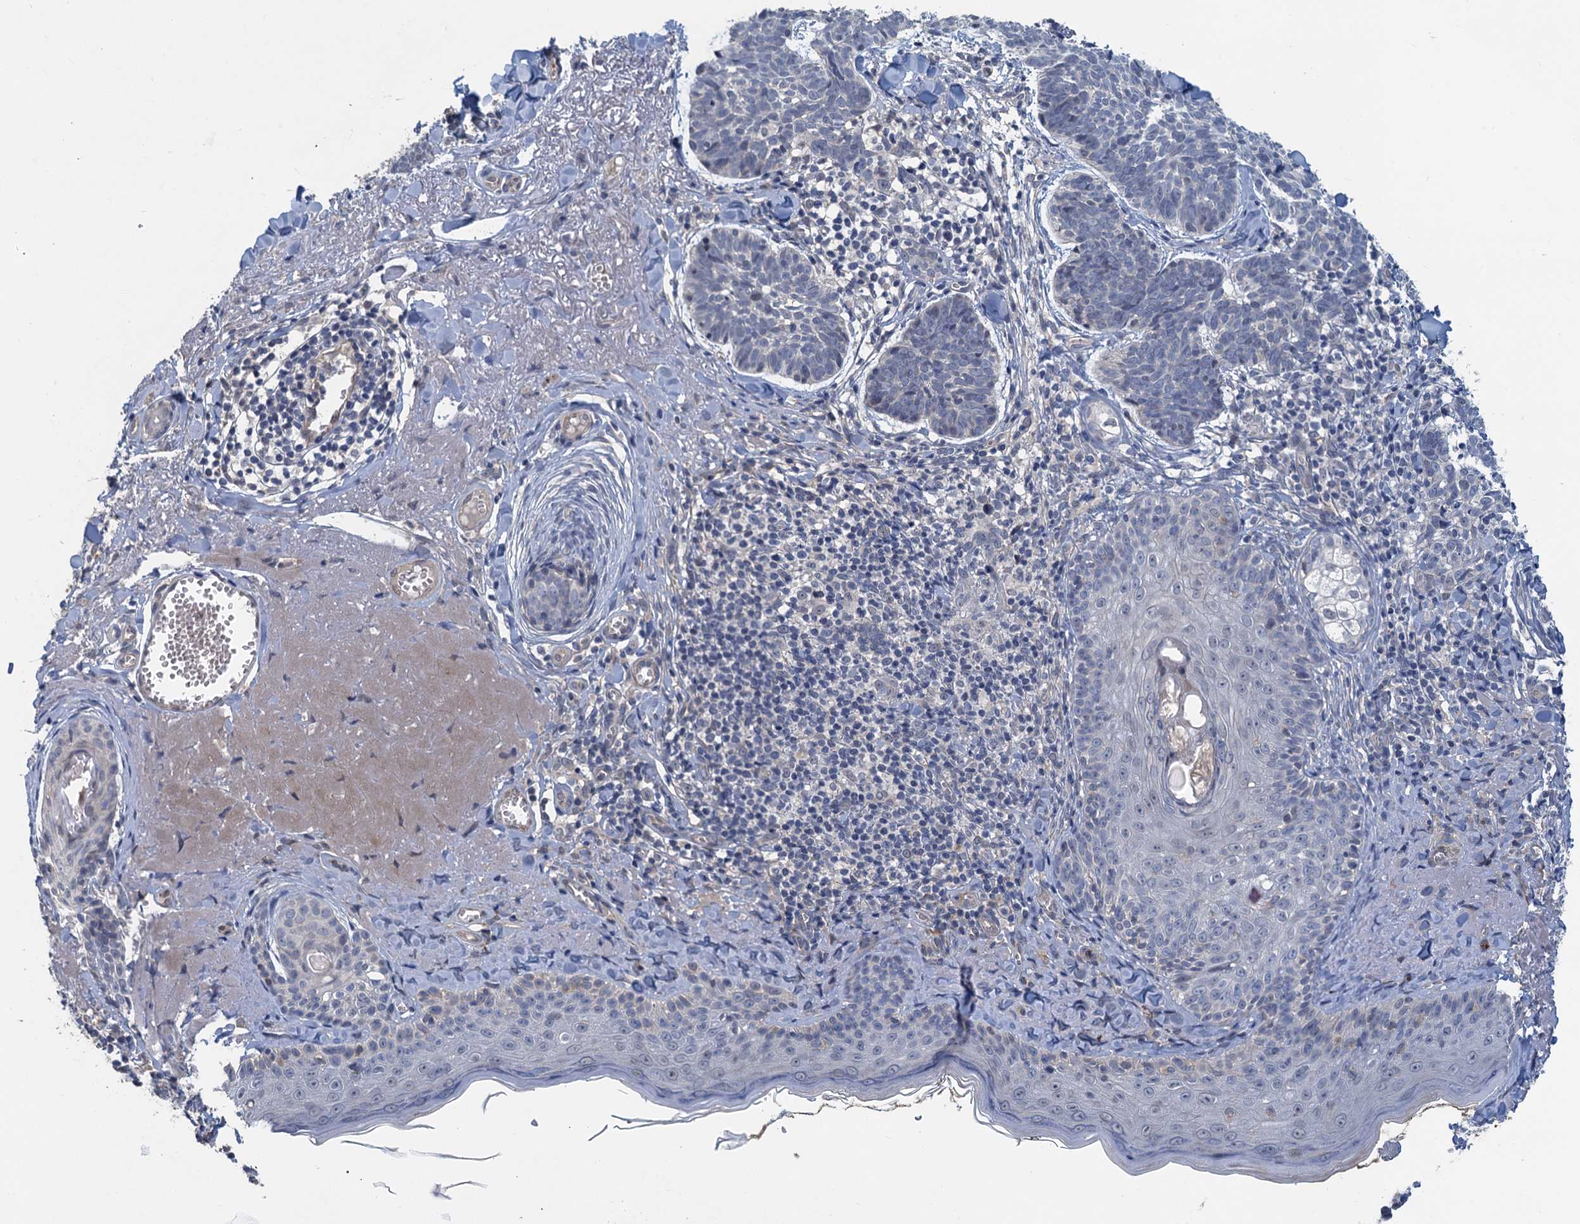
{"staining": {"intensity": "negative", "quantity": "none", "location": "none"}, "tissue": "skin cancer", "cell_type": "Tumor cells", "image_type": "cancer", "snomed": [{"axis": "morphology", "description": "Basal cell carcinoma"}, {"axis": "topography", "description": "Skin"}], "caption": "This is an IHC photomicrograph of basal cell carcinoma (skin). There is no expression in tumor cells.", "gene": "MYO16", "patient": {"sex": "female", "age": 74}}